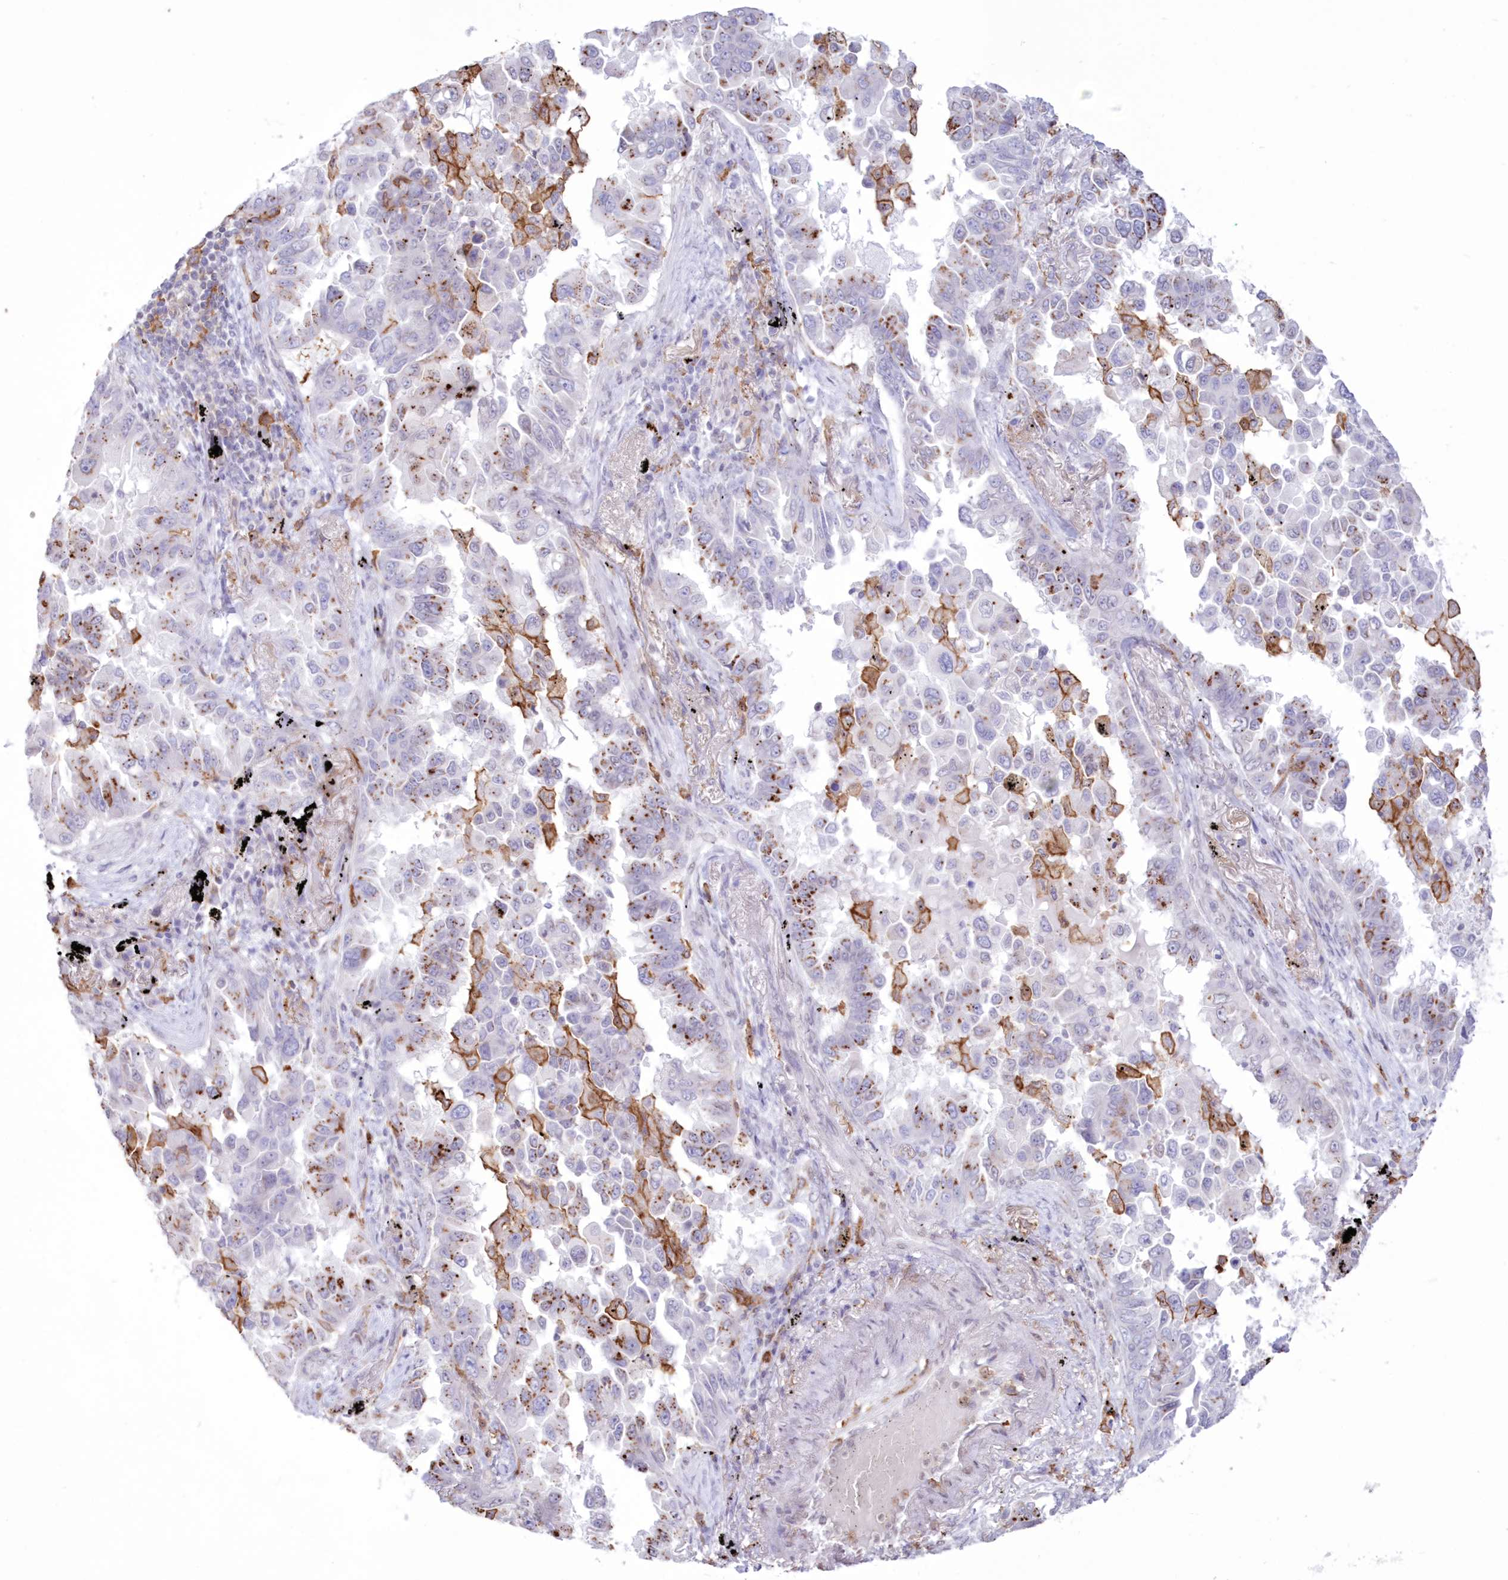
{"staining": {"intensity": "moderate", "quantity": "<25%", "location": "cytoplasmic/membranous"}, "tissue": "lung cancer", "cell_type": "Tumor cells", "image_type": "cancer", "snomed": [{"axis": "morphology", "description": "Adenocarcinoma, NOS"}, {"axis": "topography", "description": "Lung"}], "caption": "Moderate cytoplasmic/membranous expression is present in about <25% of tumor cells in lung cancer (adenocarcinoma).", "gene": "C11orf1", "patient": {"sex": "female", "age": 67}}